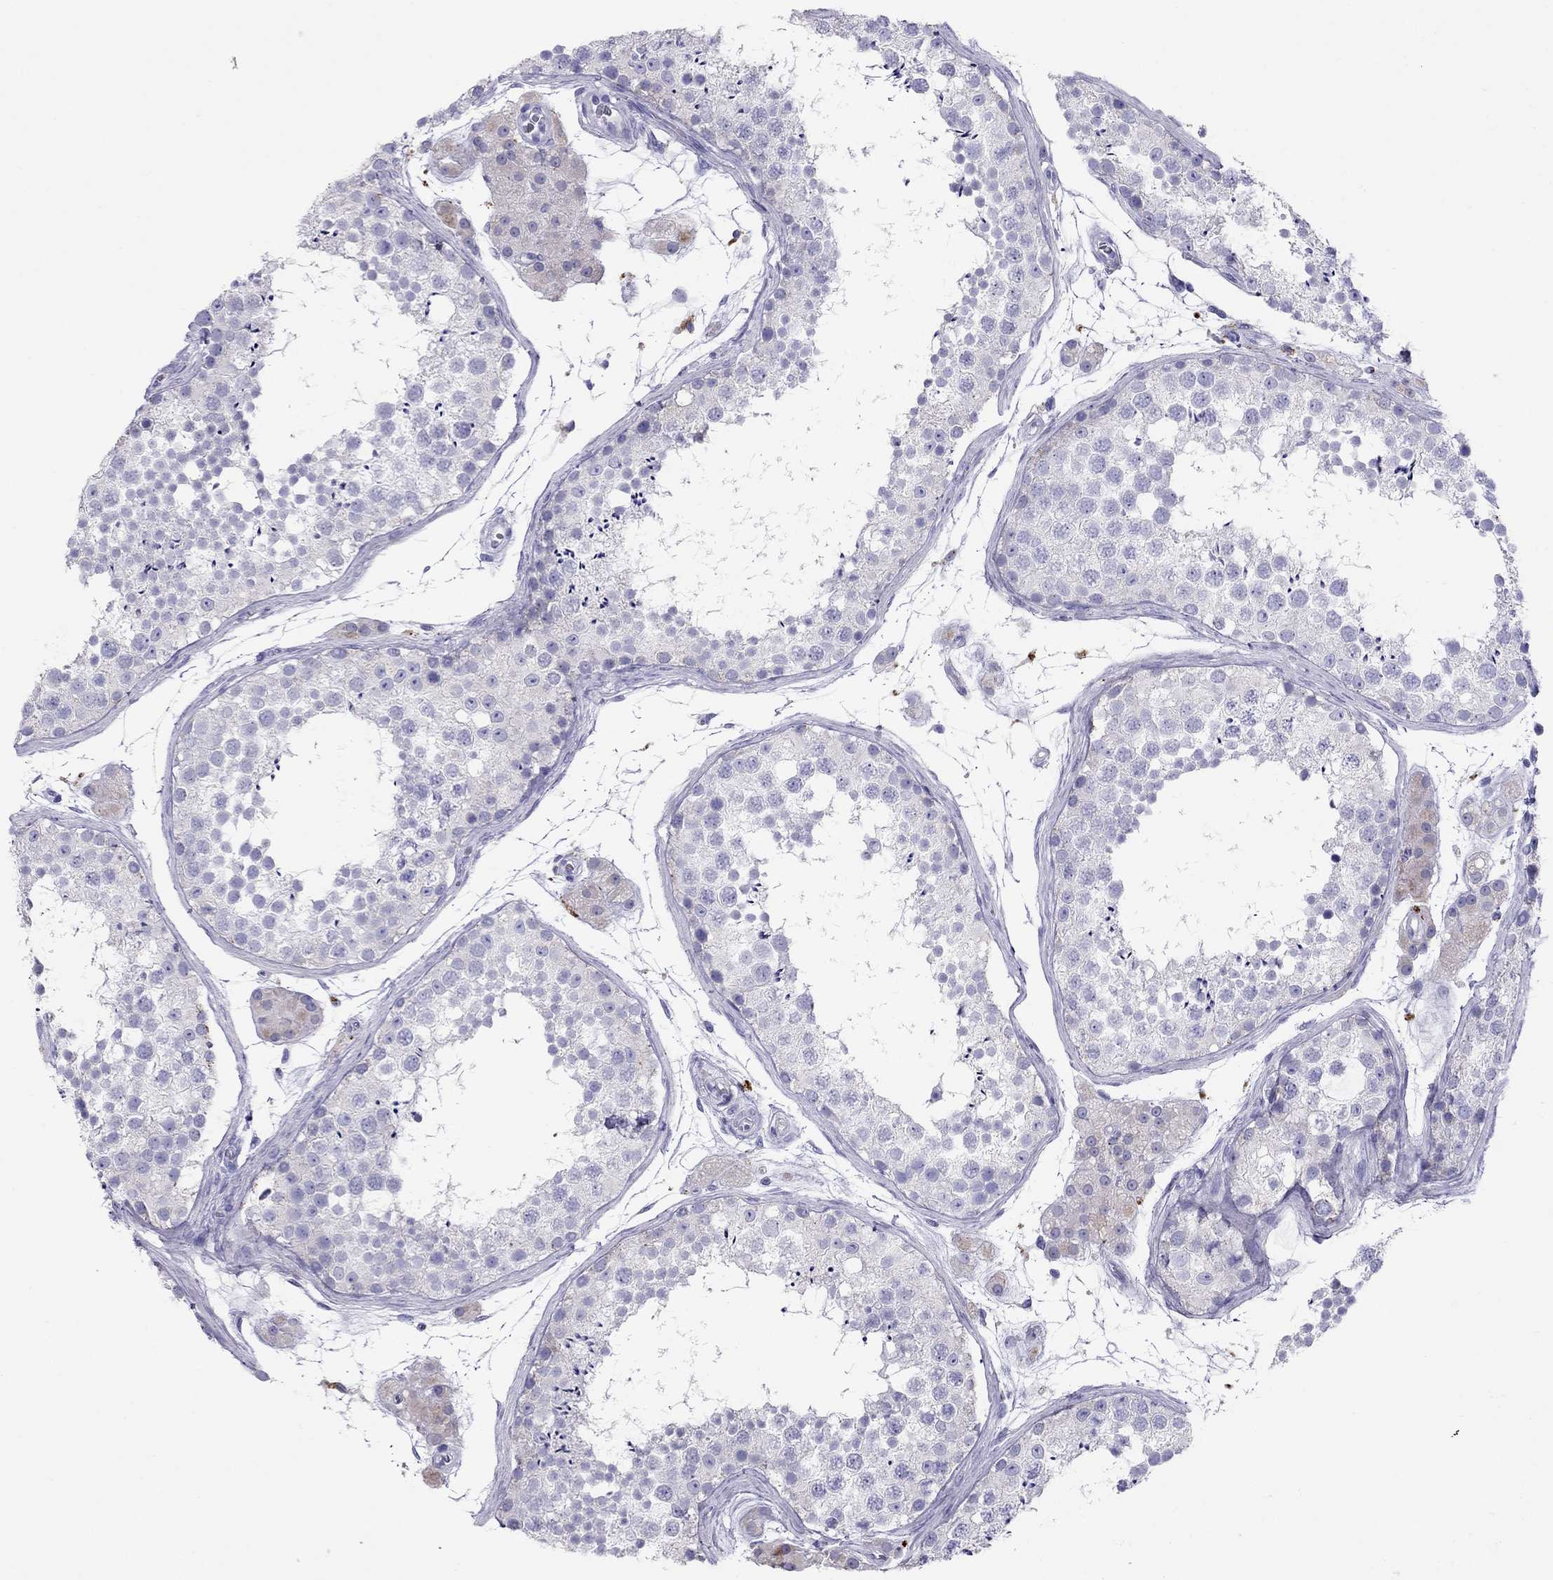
{"staining": {"intensity": "negative", "quantity": "none", "location": "none"}, "tissue": "testis", "cell_type": "Cells in seminiferous ducts", "image_type": "normal", "snomed": [{"axis": "morphology", "description": "Normal tissue, NOS"}, {"axis": "topography", "description": "Testis"}], "caption": "Immunohistochemistry histopathology image of unremarkable testis: human testis stained with DAB (3,3'-diaminobenzidine) shows no significant protein staining in cells in seminiferous ducts.", "gene": "CLPSL2", "patient": {"sex": "male", "age": 41}}